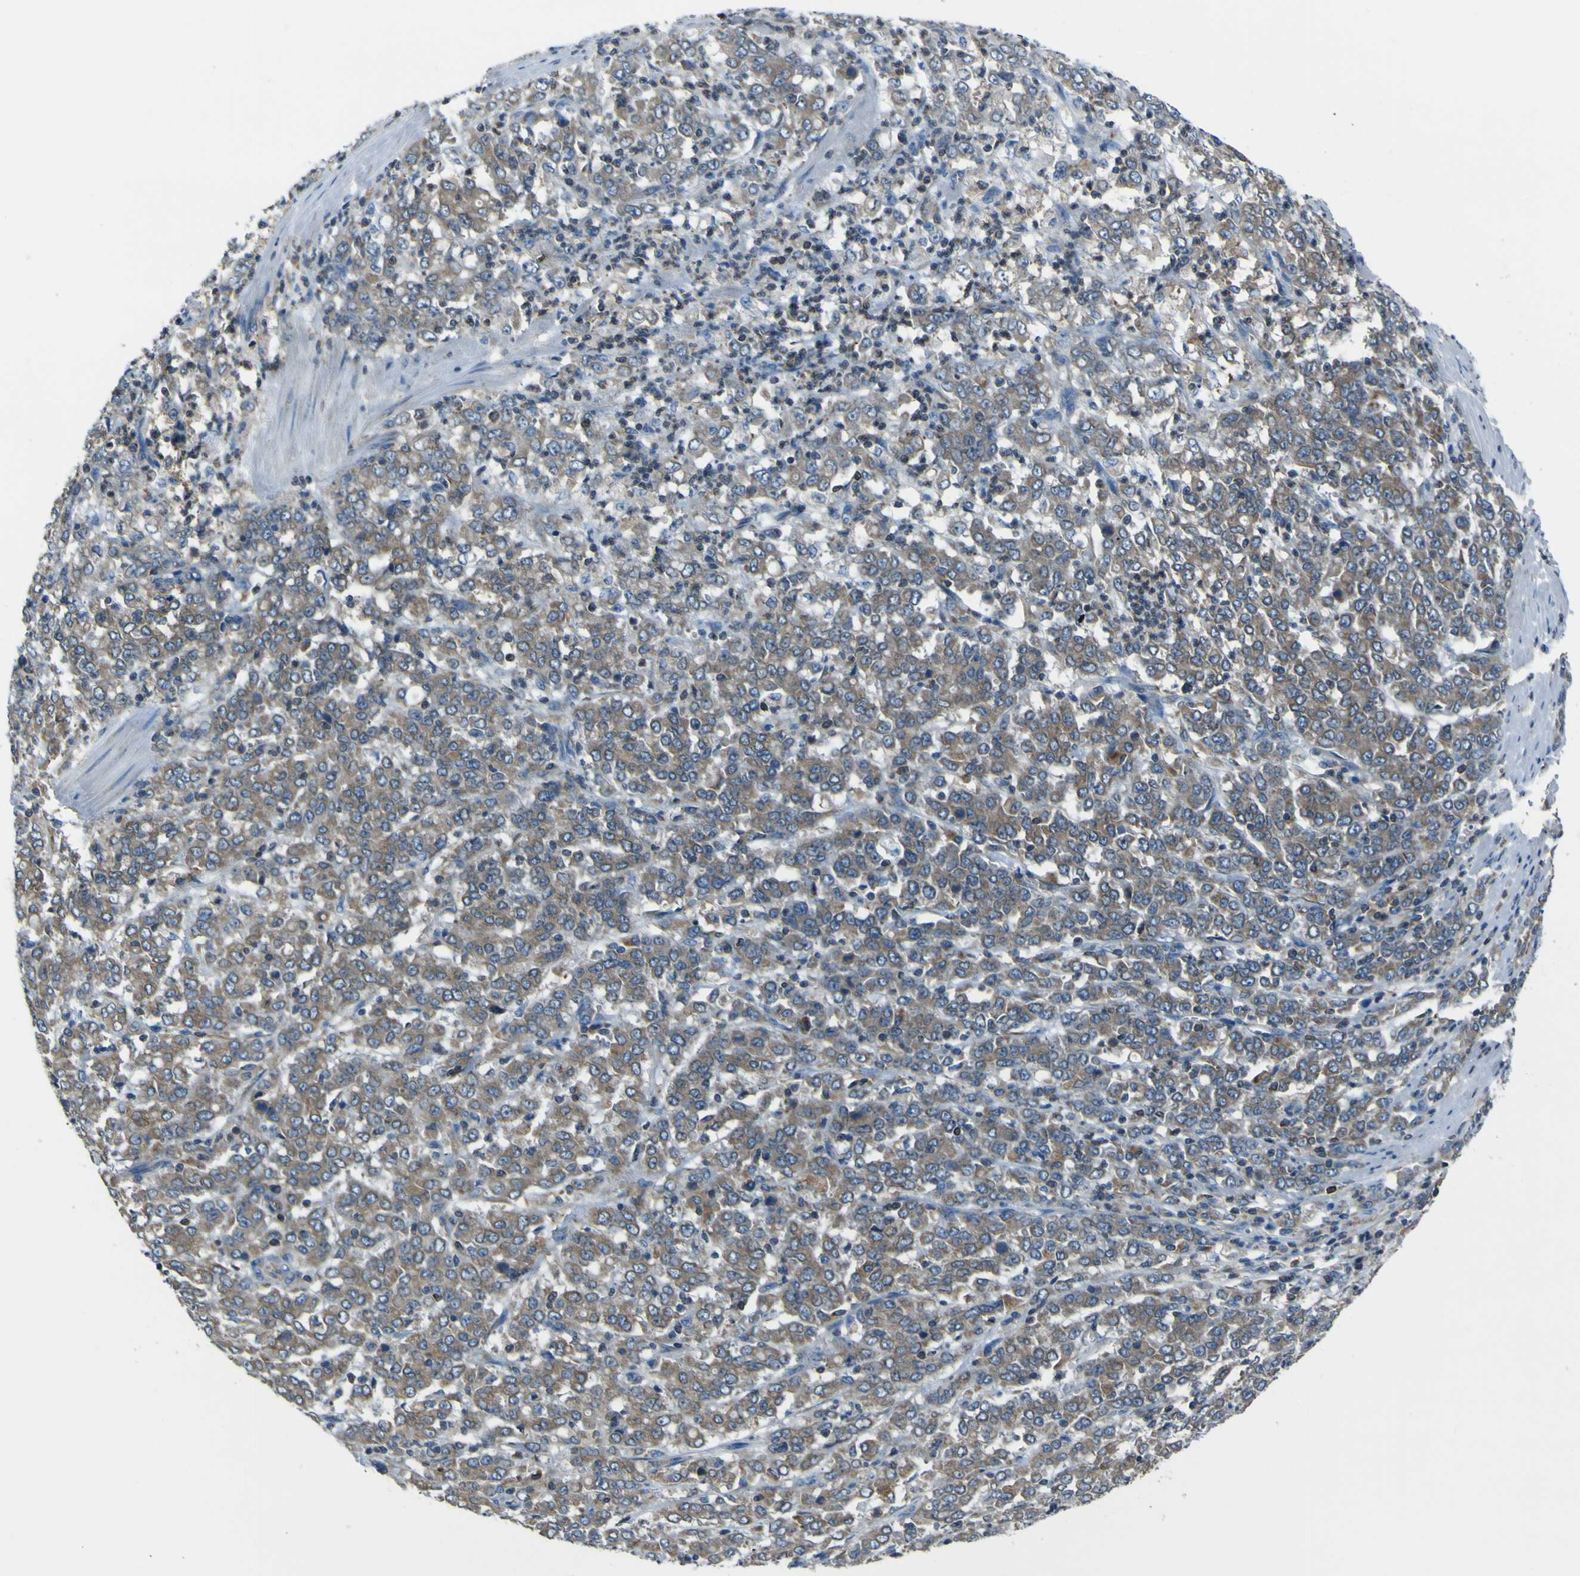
{"staining": {"intensity": "moderate", "quantity": ">75%", "location": "cytoplasmic/membranous"}, "tissue": "stomach cancer", "cell_type": "Tumor cells", "image_type": "cancer", "snomed": [{"axis": "morphology", "description": "Adenocarcinoma, NOS"}, {"axis": "topography", "description": "Stomach, lower"}], "caption": "Immunohistochemistry image of neoplastic tissue: human stomach cancer (adenocarcinoma) stained using immunohistochemistry (IHC) exhibits medium levels of moderate protein expression localized specifically in the cytoplasmic/membranous of tumor cells, appearing as a cytoplasmic/membranous brown color.", "gene": "STIM1", "patient": {"sex": "female", "age": 71}}